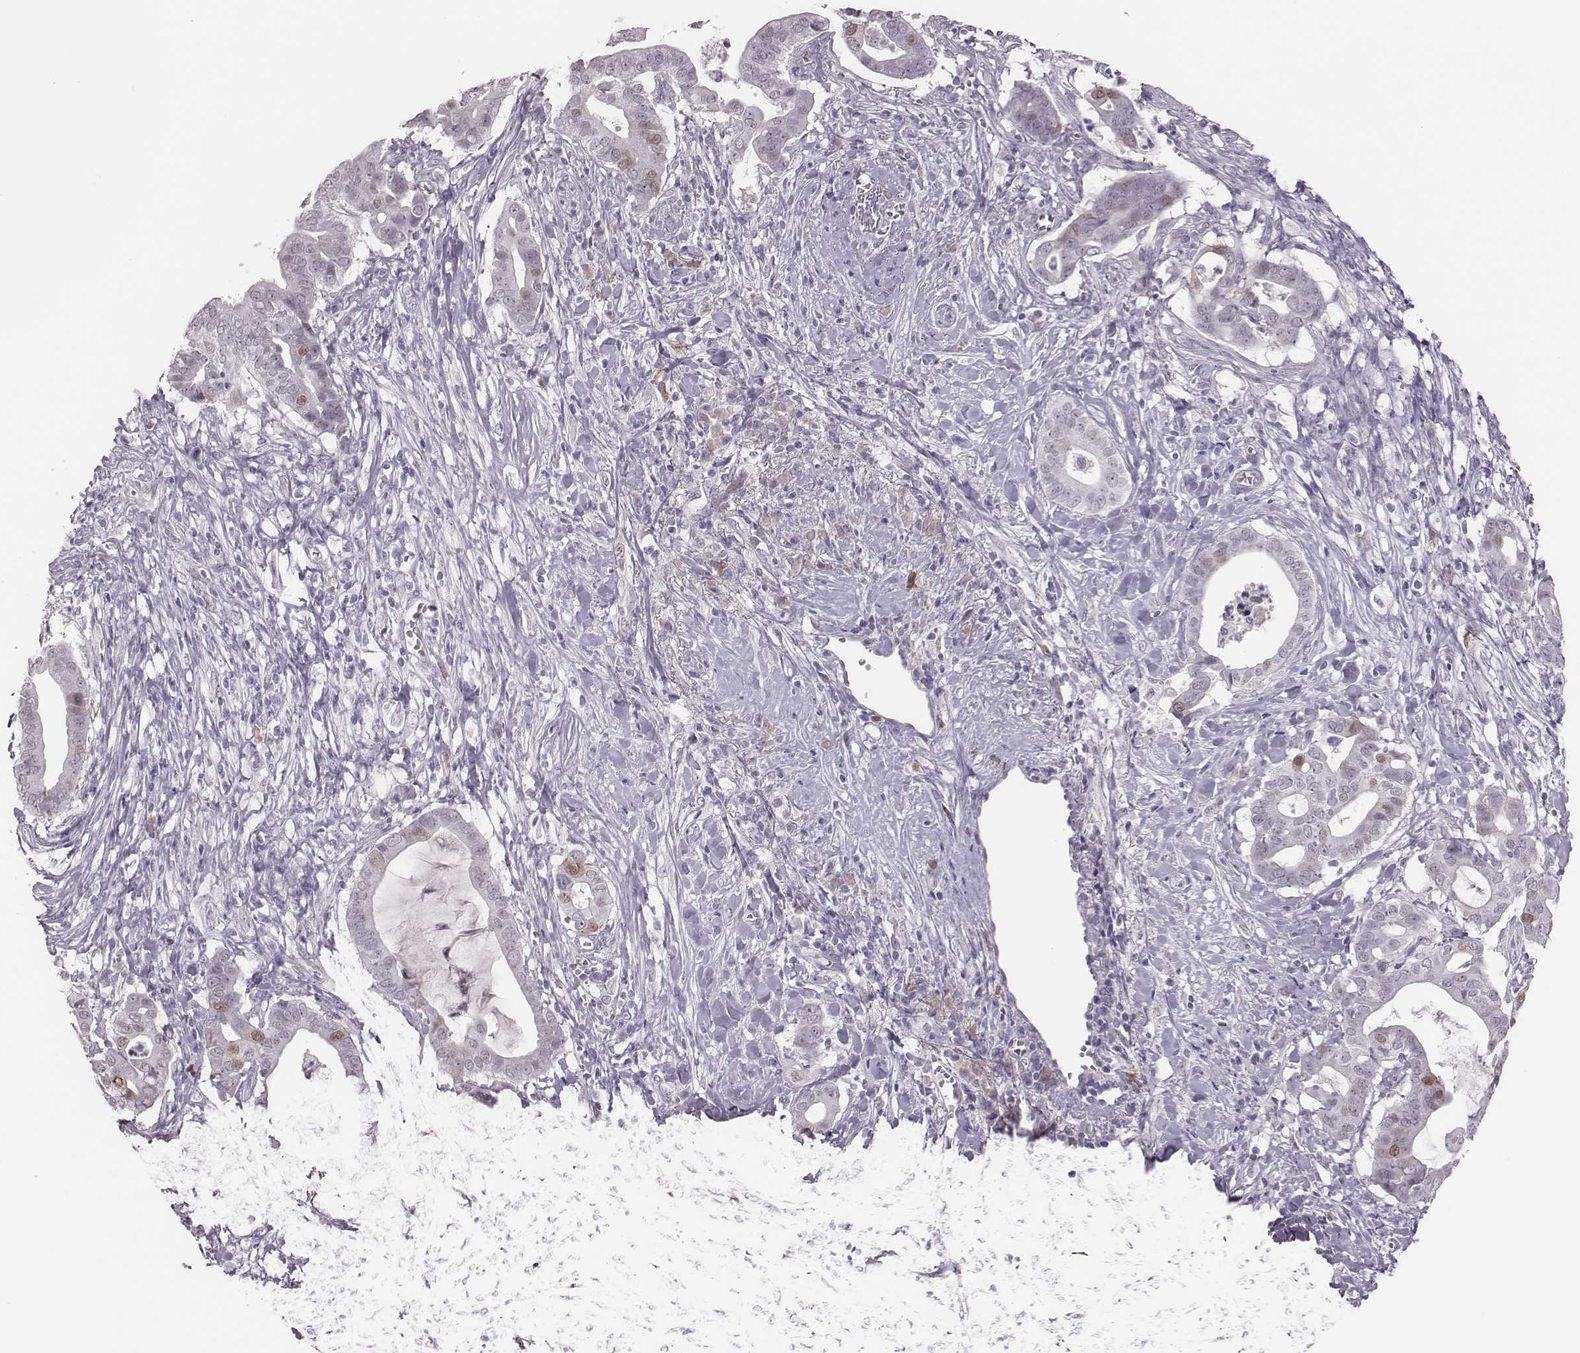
{"staining": {"intensity": "moderate", "quantity": "<25%", "location": "cytoplasmic/membranous,nuclear"}, "tissue": "pancreatic cancer", "cell_type": "Tumor cells", "image_type": "cancer", "snomed": [{"axis": "morphology", "description": "Adenocarcinoma, NOS"}, {"axis": "topography", "description": "Pancreas"}], "caption": "Pancreatic cancer (adenocarcinoma) stained with DAB (3,3'-diaminobenzidine) immunohistochemistry (IHC) reveals low levels of moderate cytoplasmic/membranous and nuclear expression in approximately <25% of tumor cells. Nuclei are stained in blue.", "gene": "PBK", "patient": {"sex": "male", "age": 61}}